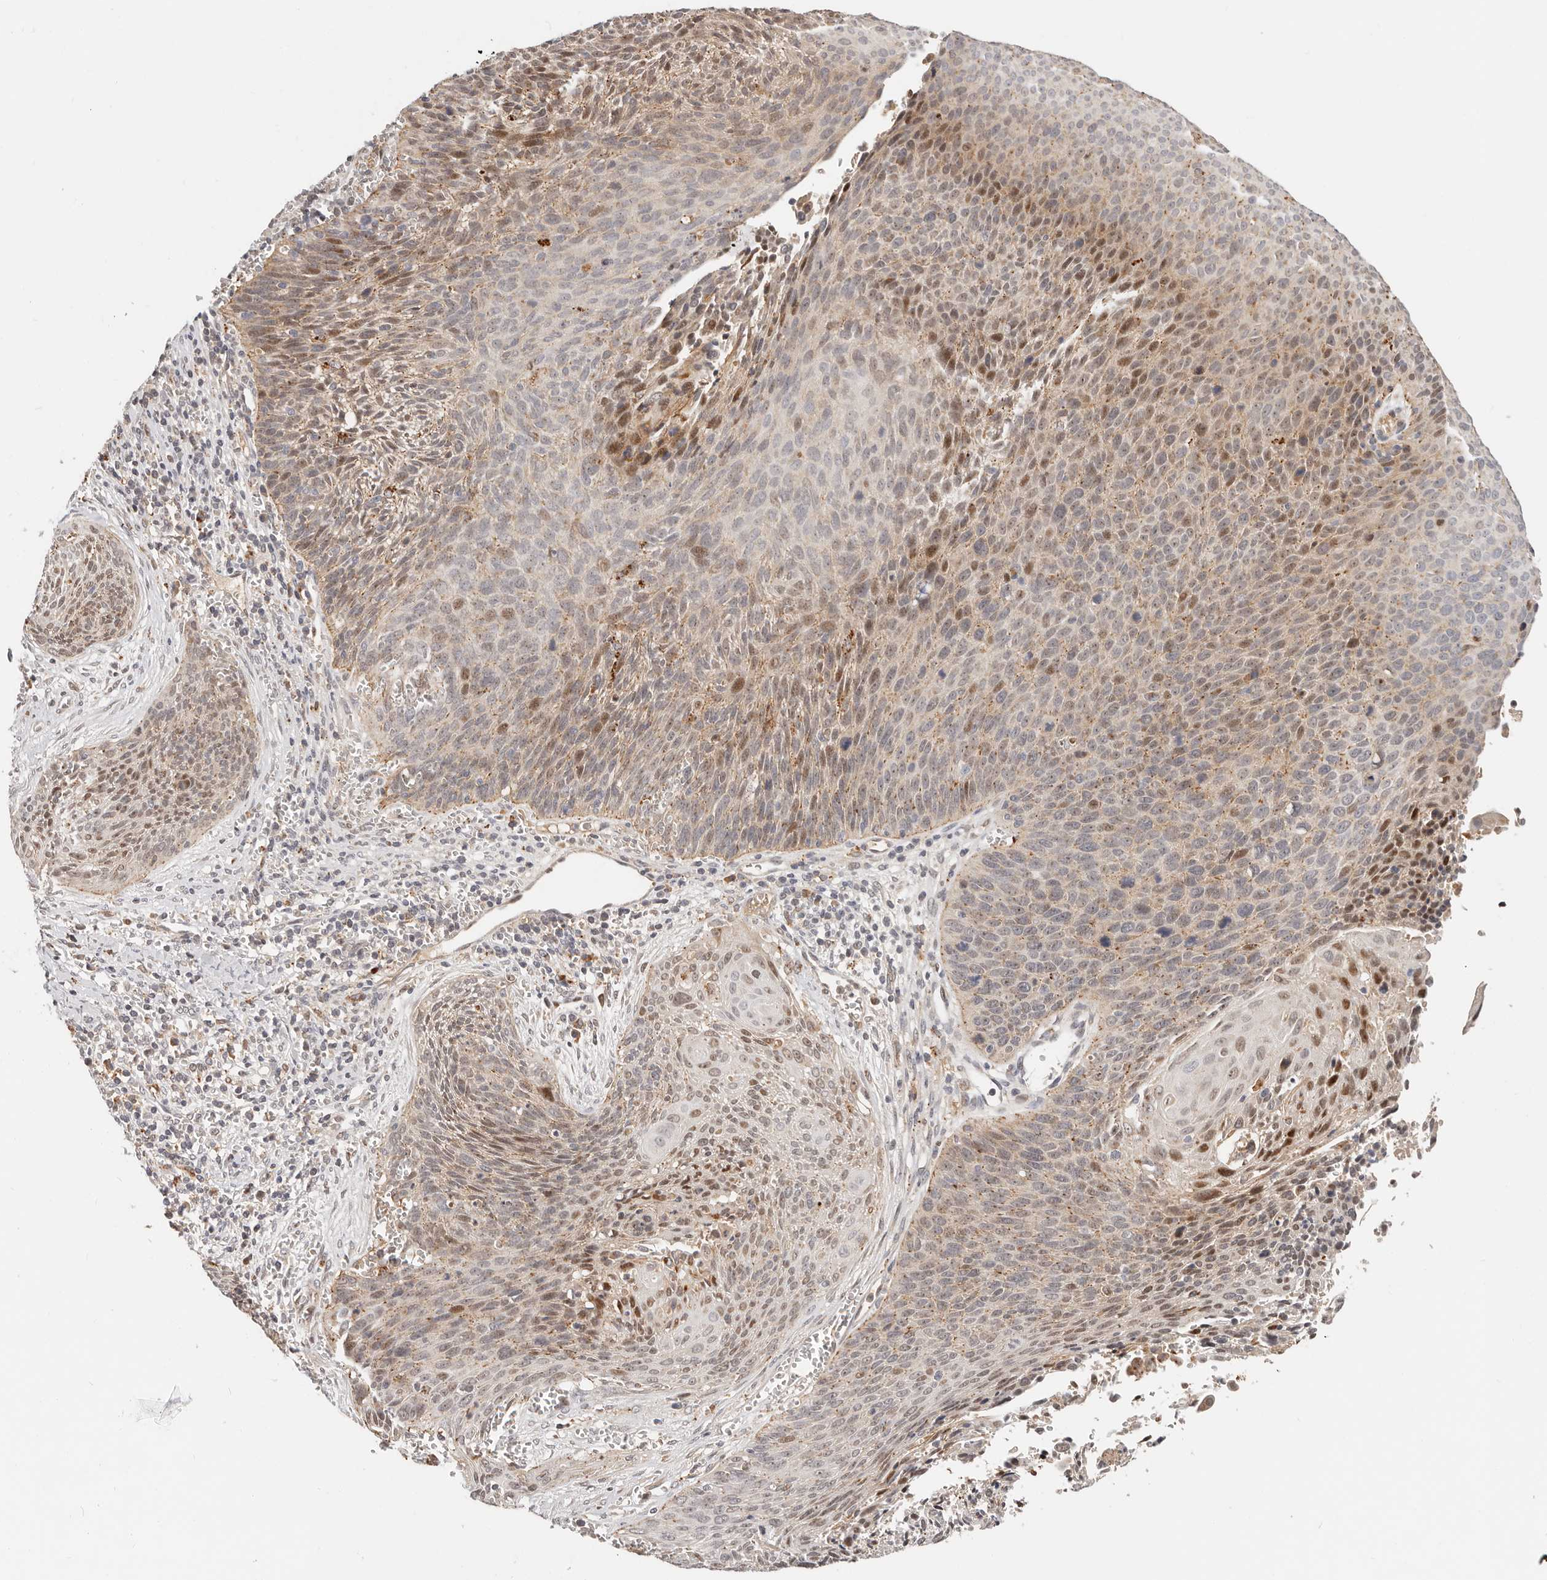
{"staining": {"intensity": "moderate", "quantity": ">75%", "location": "cytoplasmic/membranous,nuclear"}, "tissue": "cervical cancer", "cell_type": "Tumor cells", "image_type": "cancer", "snomed": [{"axis": "morphology", "description": "Squamous cell carcinoma, NOS"}, {"axis": "topography", "description": "Cervix"}], "caption": "The image exhibits staining of cervical cancer, revealing moderate cytoplasmic/membranous and nuclear protein staining (brown color) within tumor cells.", "gene": "ZRANB1", "patient": {"sex": "female", "age": 55}}